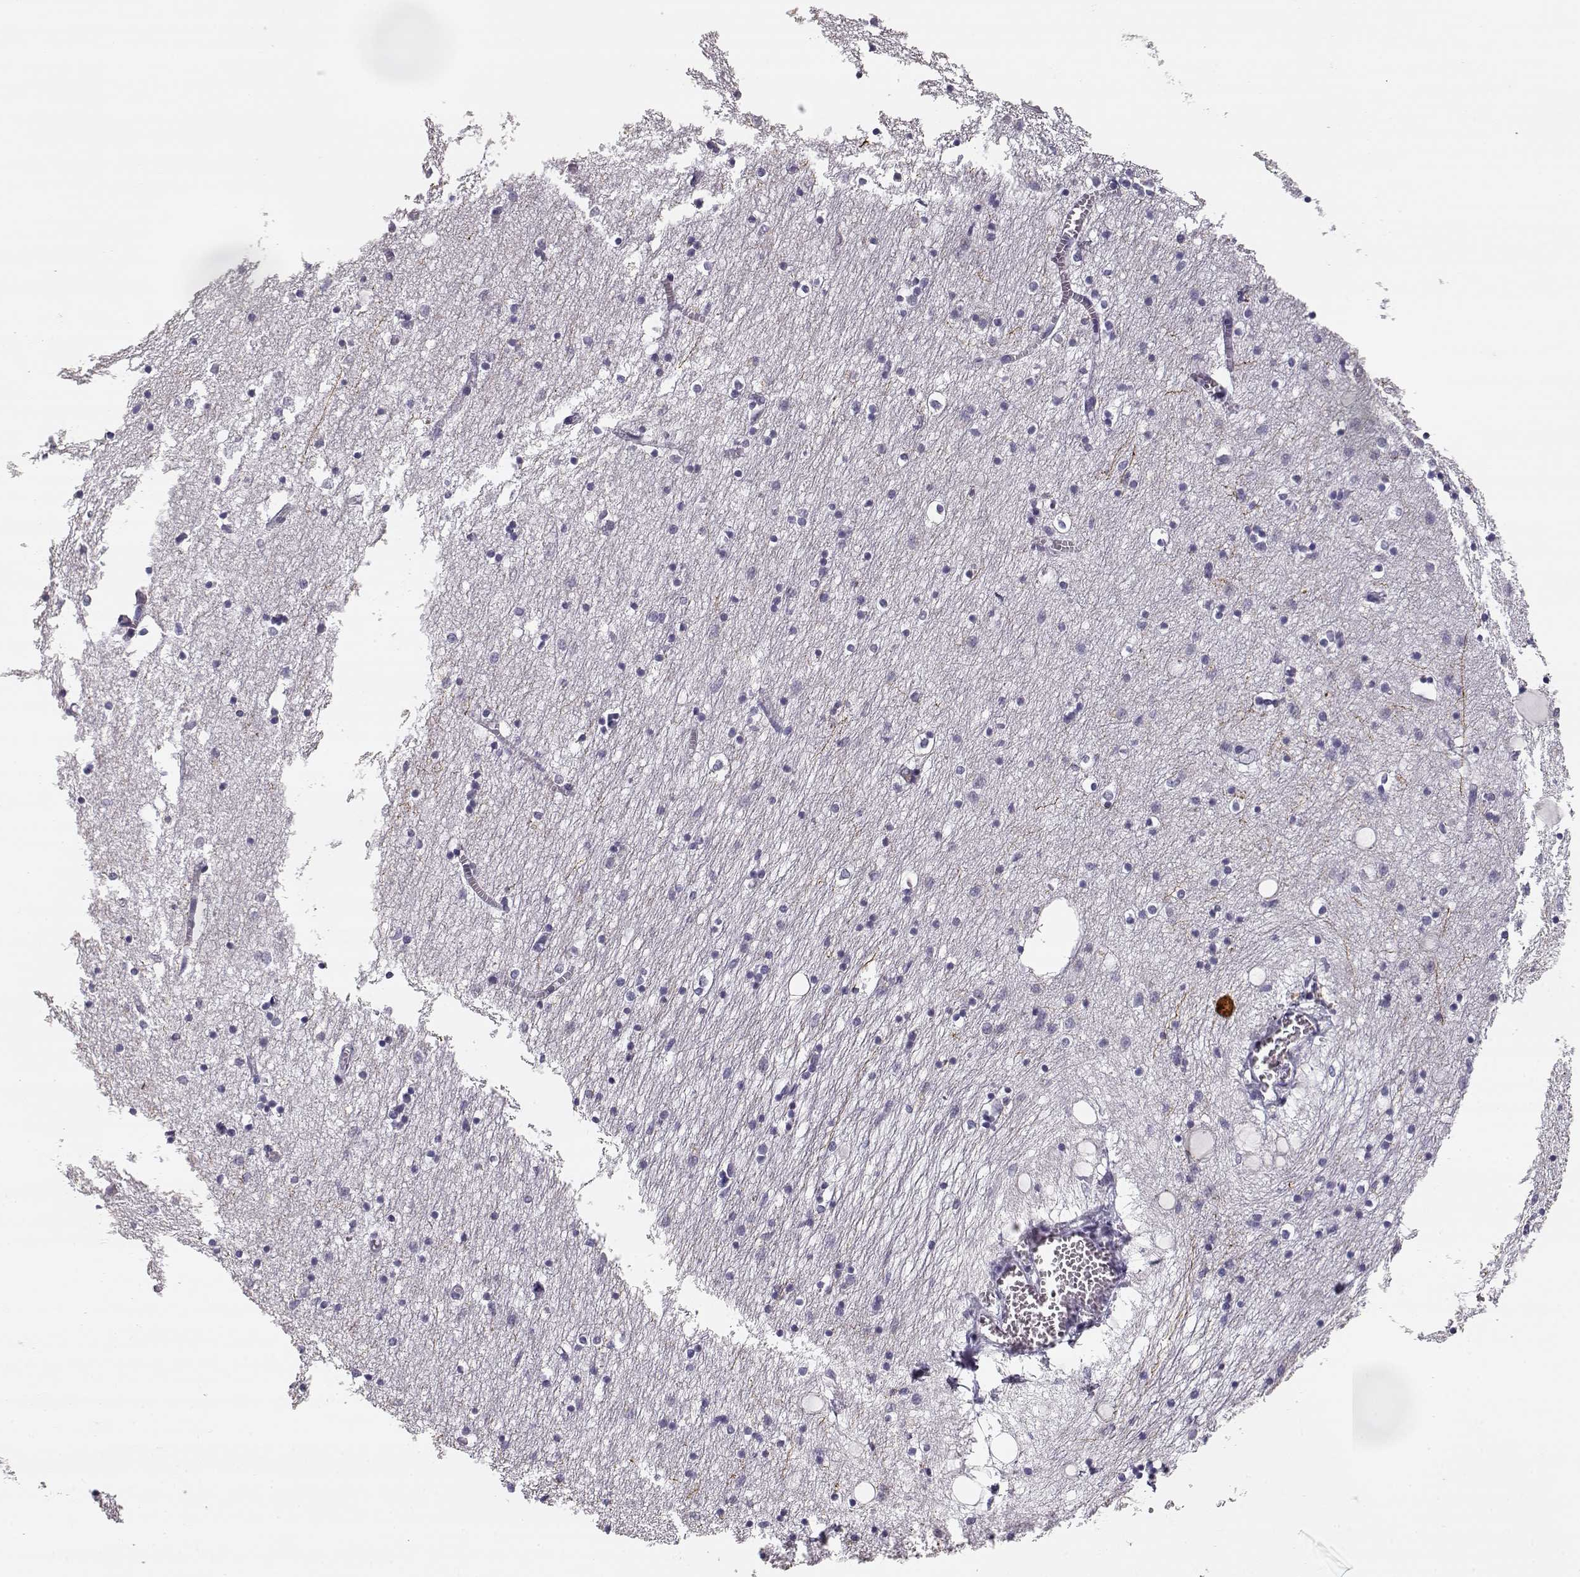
{"staining": {"intensity": "negative", "quantity": "none", "location": "none"}, "tissue": "hippocampus", "cell_type": "Glial cells", "image_type": "normal", "snomed": [{"axis": "morphology", "description": "Normal tissue, NOS"}, {"axis": "topography", "description": "Lateral ventricle wall"}, {"axis": "topography", "description": "Hippocampus"}], "caption": "A micrograph of hippocampus stained for a protein reveals no brown staining in glial cells. Nuclei are stained in blue.", "gene": "TPH2", "patient": {"sex": "female", "age": 63}}